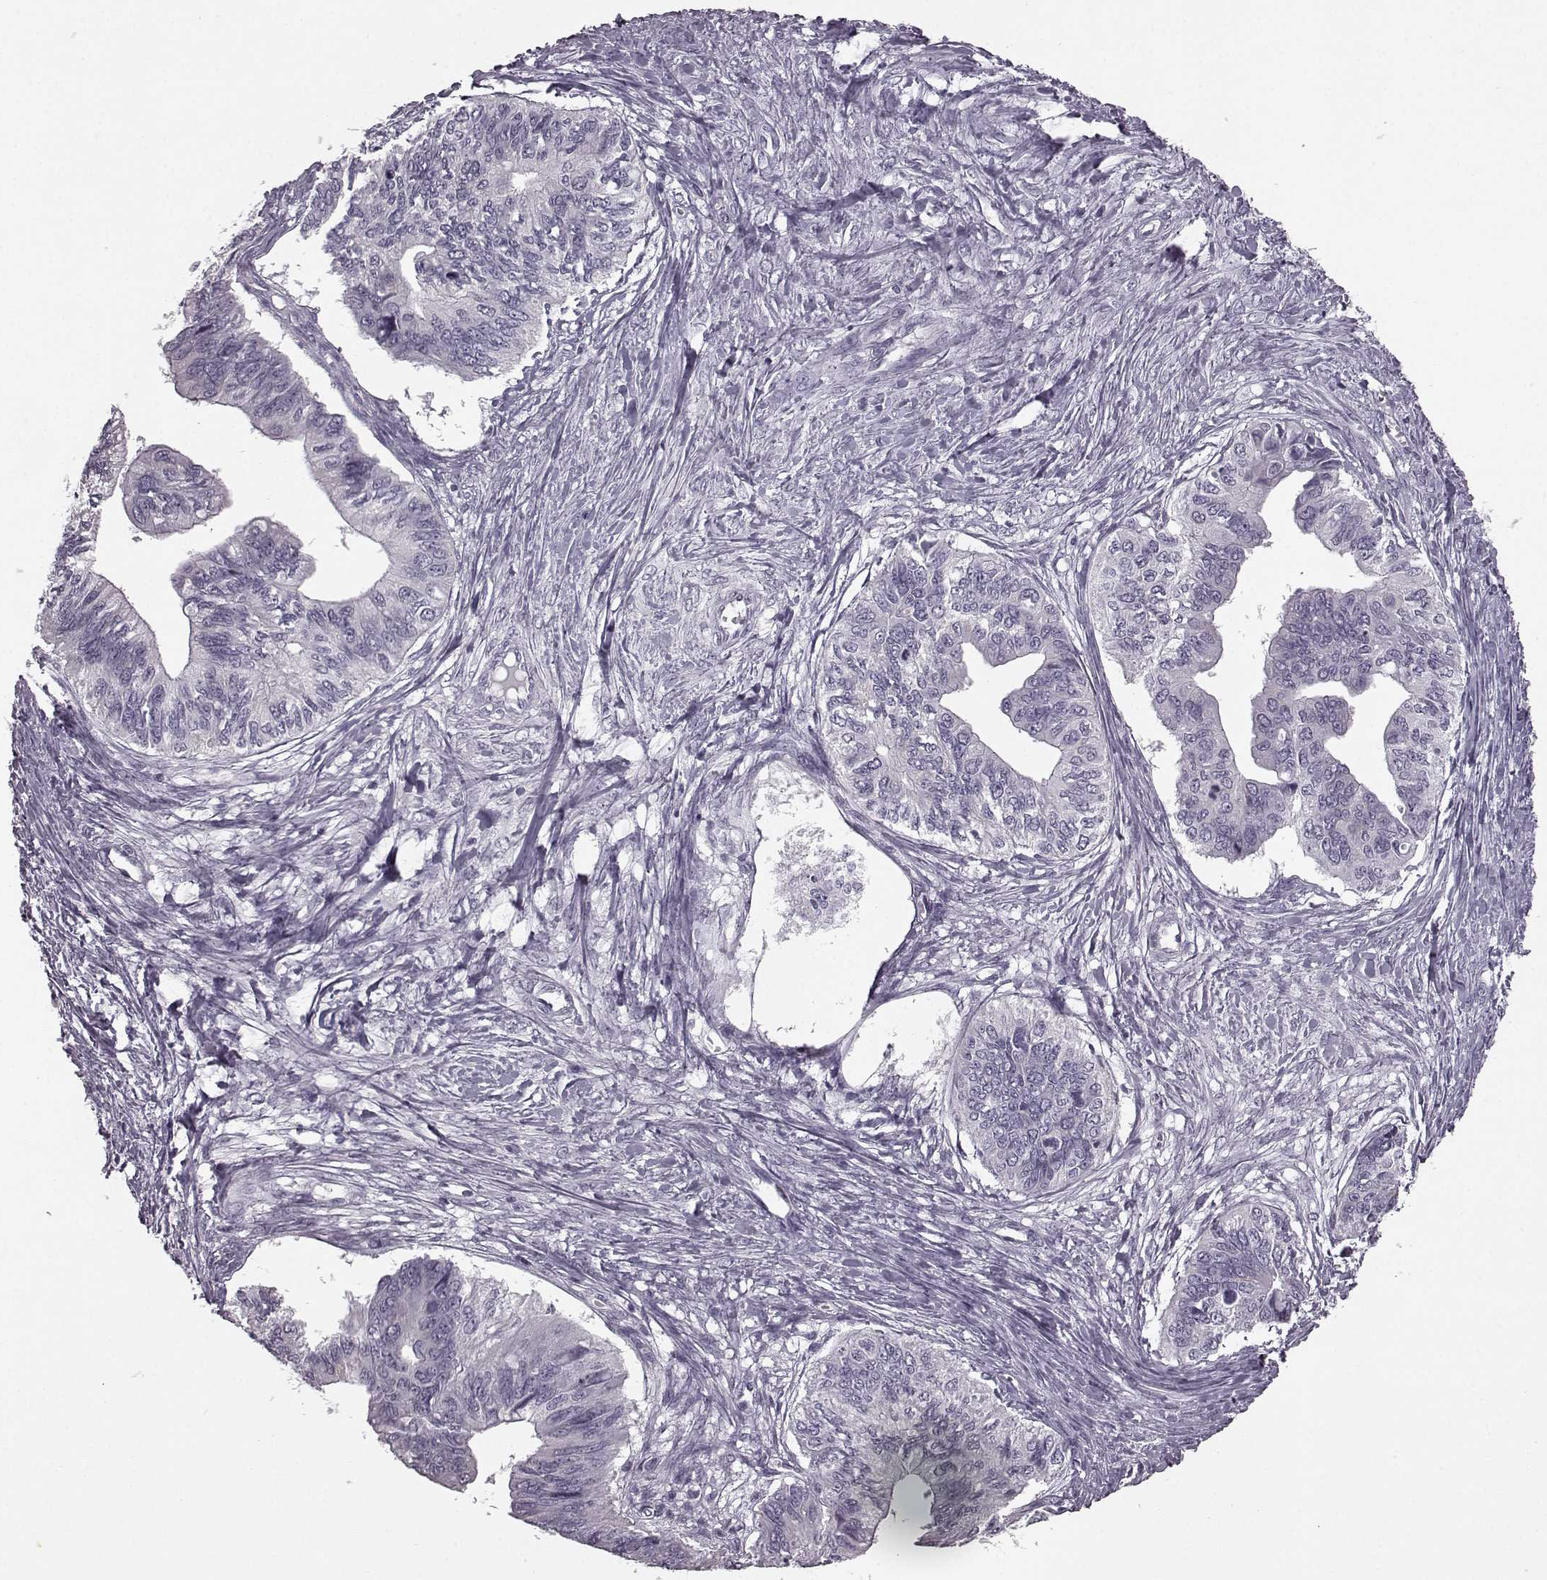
{"staining": {"intensity": "negative", "quantity": "none", "location": "none"}, "tissue": "ovarian cancer", "cell_type": "Tumor cells", "image_type": "cancer", "snomed": [{"axis": "morphology", "description": "Cystadenocarcinoma, mucinous, NOS"}, {"axis": "topography", "description": "Ovary"}], "caption": "A histopathology image of human mucinous cystadenocarcinoma (ovarian) is negative for staining in tumor cells. (Stains: DAB immunohistochemistry (IHC) with hematoxylin counter stain, Microscopy: brightfield microscopy at high magnification).", "gene": "SEMG2", "patient": {"sex": "female", "age": 76}}